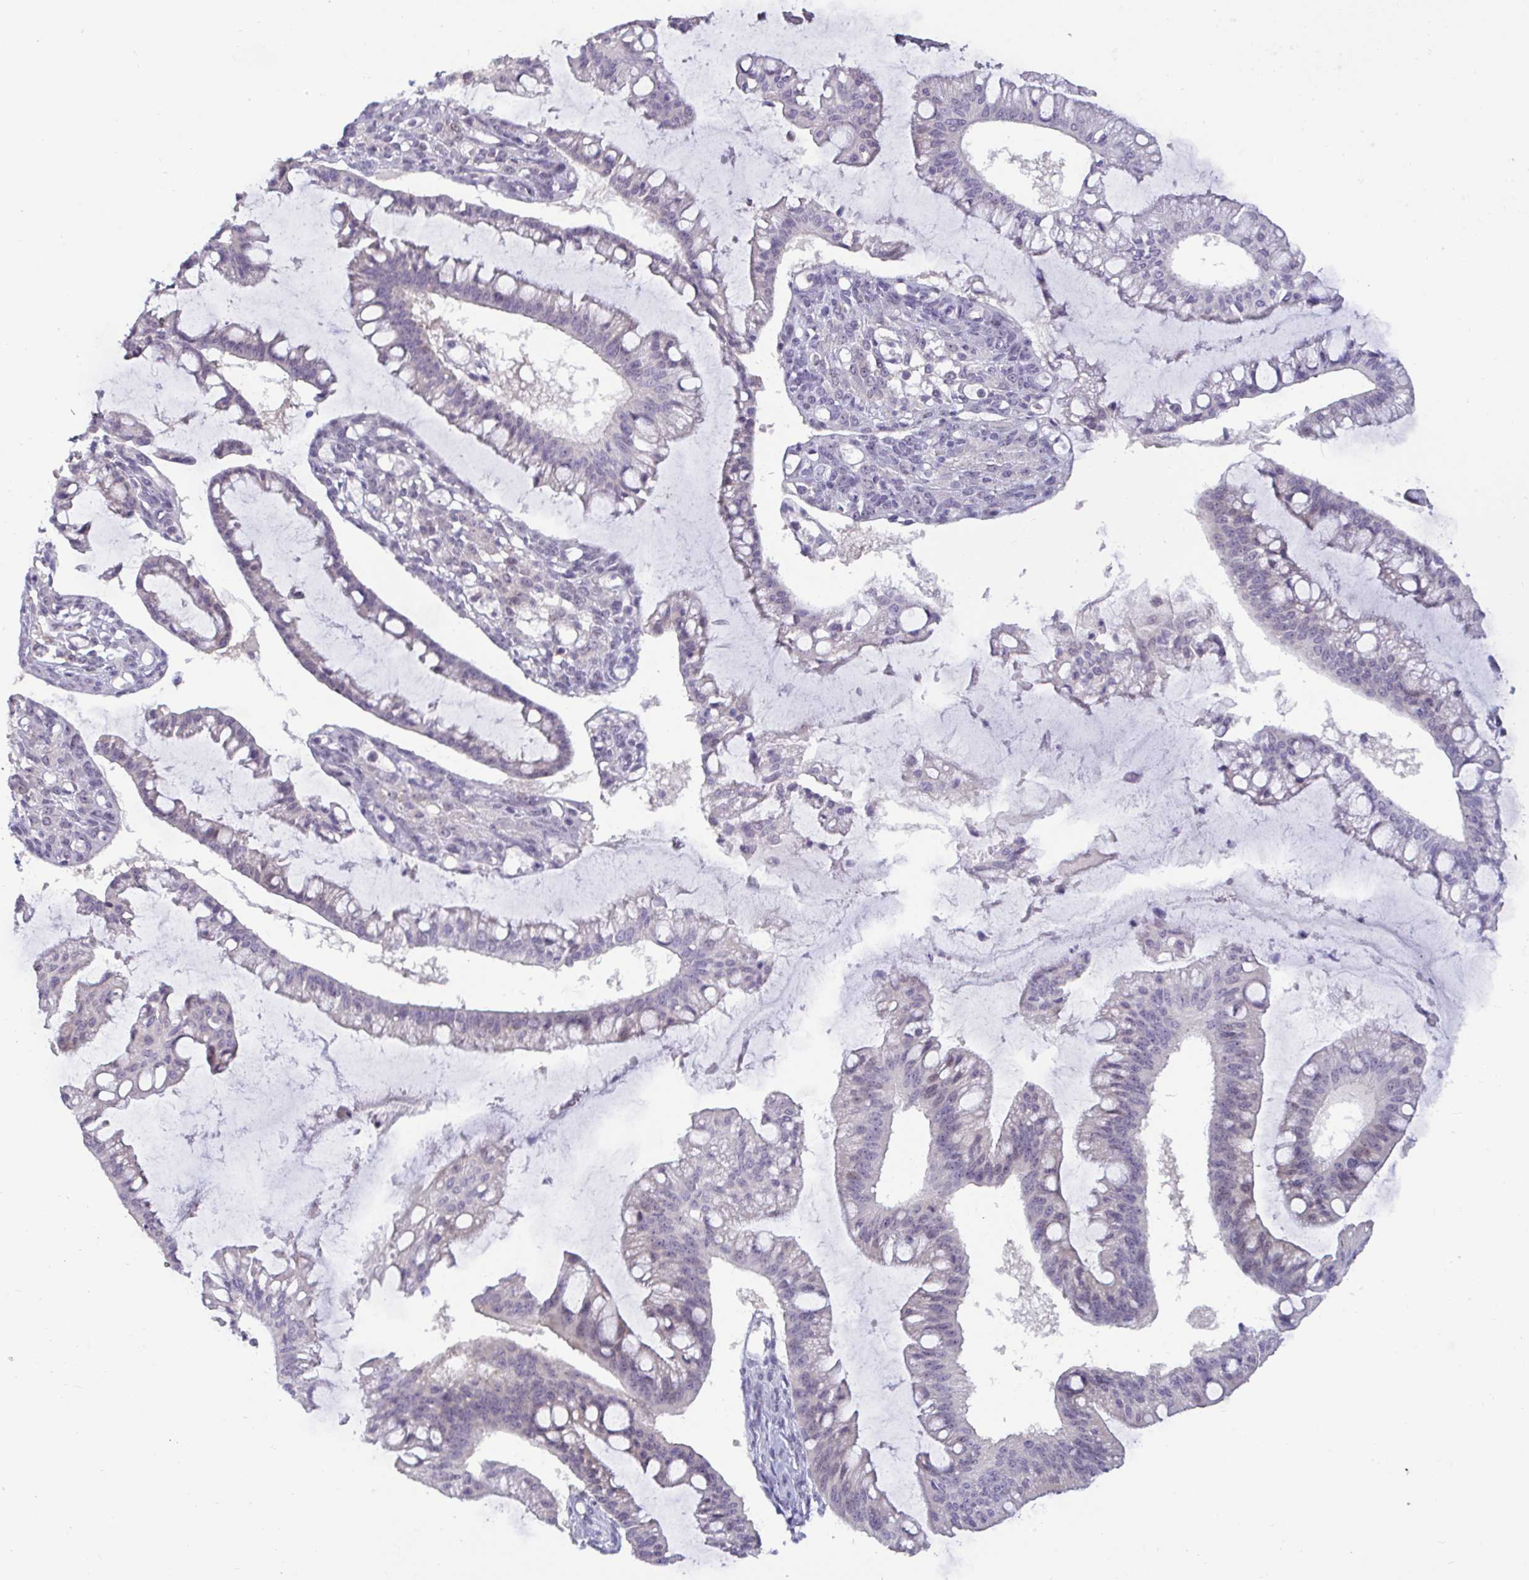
{"staining": {"intensity": "negative", "quantity": "none", "location": "none"}, "tissue": "ovarian cancer", "cell_type": "Tumor cells", "image_type": "cancer", "snomed": [{"axis": "morphology", "description": "Cystadenocarcinoma, mucinous, NOS"}, {"axis": "topography", "description": "Ovary"}], "caption": "Ovarian mucinous cystadenocarcinoma stained for a protein using immunohistochemistry (IHC) demonstrates no positivity tumor cells.", "gene": "GSTM1", "patient": {"sex": "female", "age": 73}}